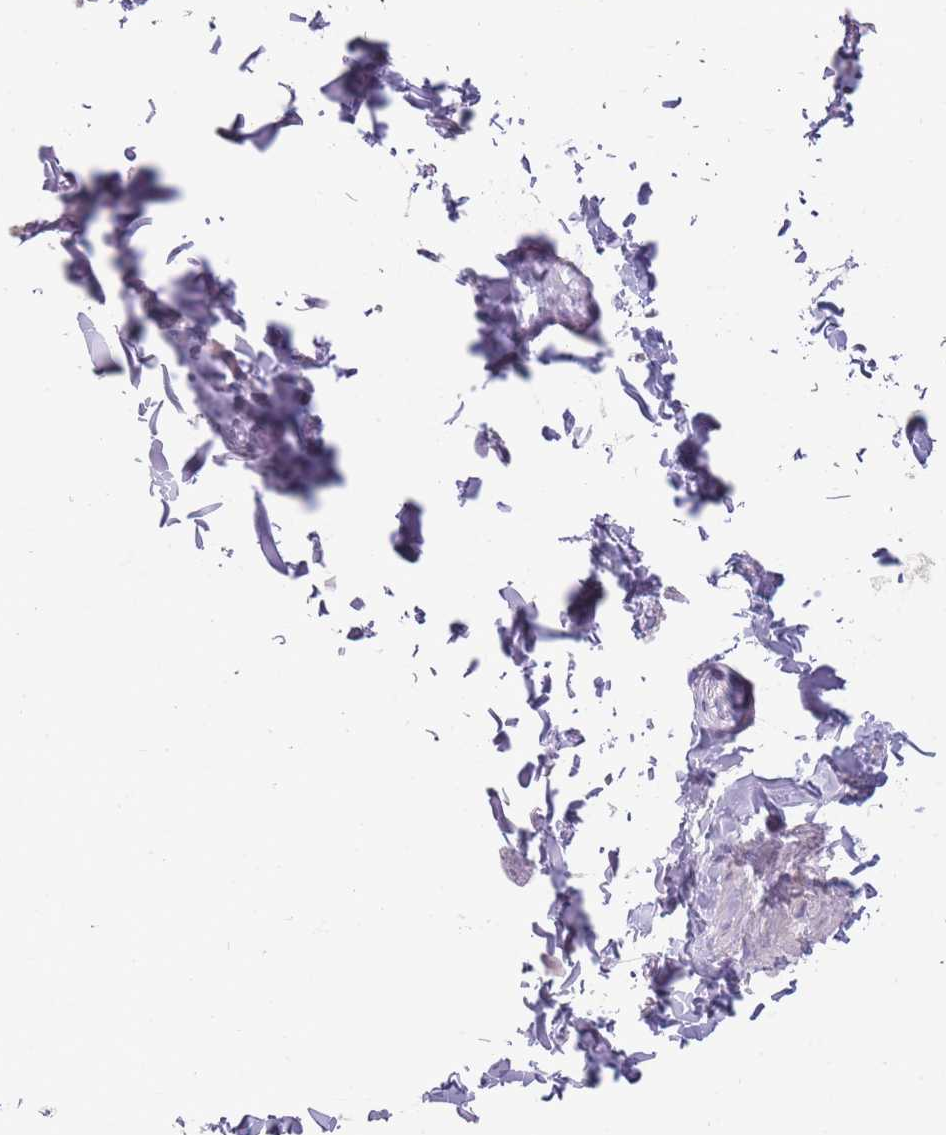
{"staining": {"intensity": "negative", "quantity": "none", "location": "none"}, "tissue": "adipose tissue", "cell_type": "Adipocytes", "image_type": "normal", "snomed": [{"axis": "morphology", "description": "Normal tissue, NOS"}, {"axis": "topography", "description": "Soft tissue"}, {"axis": "topography", "description": "Vascular tissue"}, {"axis": "topography", "description": "Peripheral nerve tissue"}], "caption": "DAB (3,3'-diaminobenzidine) immunohistochemical staining of unremarkable adipose tissue exhibits no significant expression in adipocytes.", "gene": "TMEM236", "patient": {"sex": "male", "age": 32}}